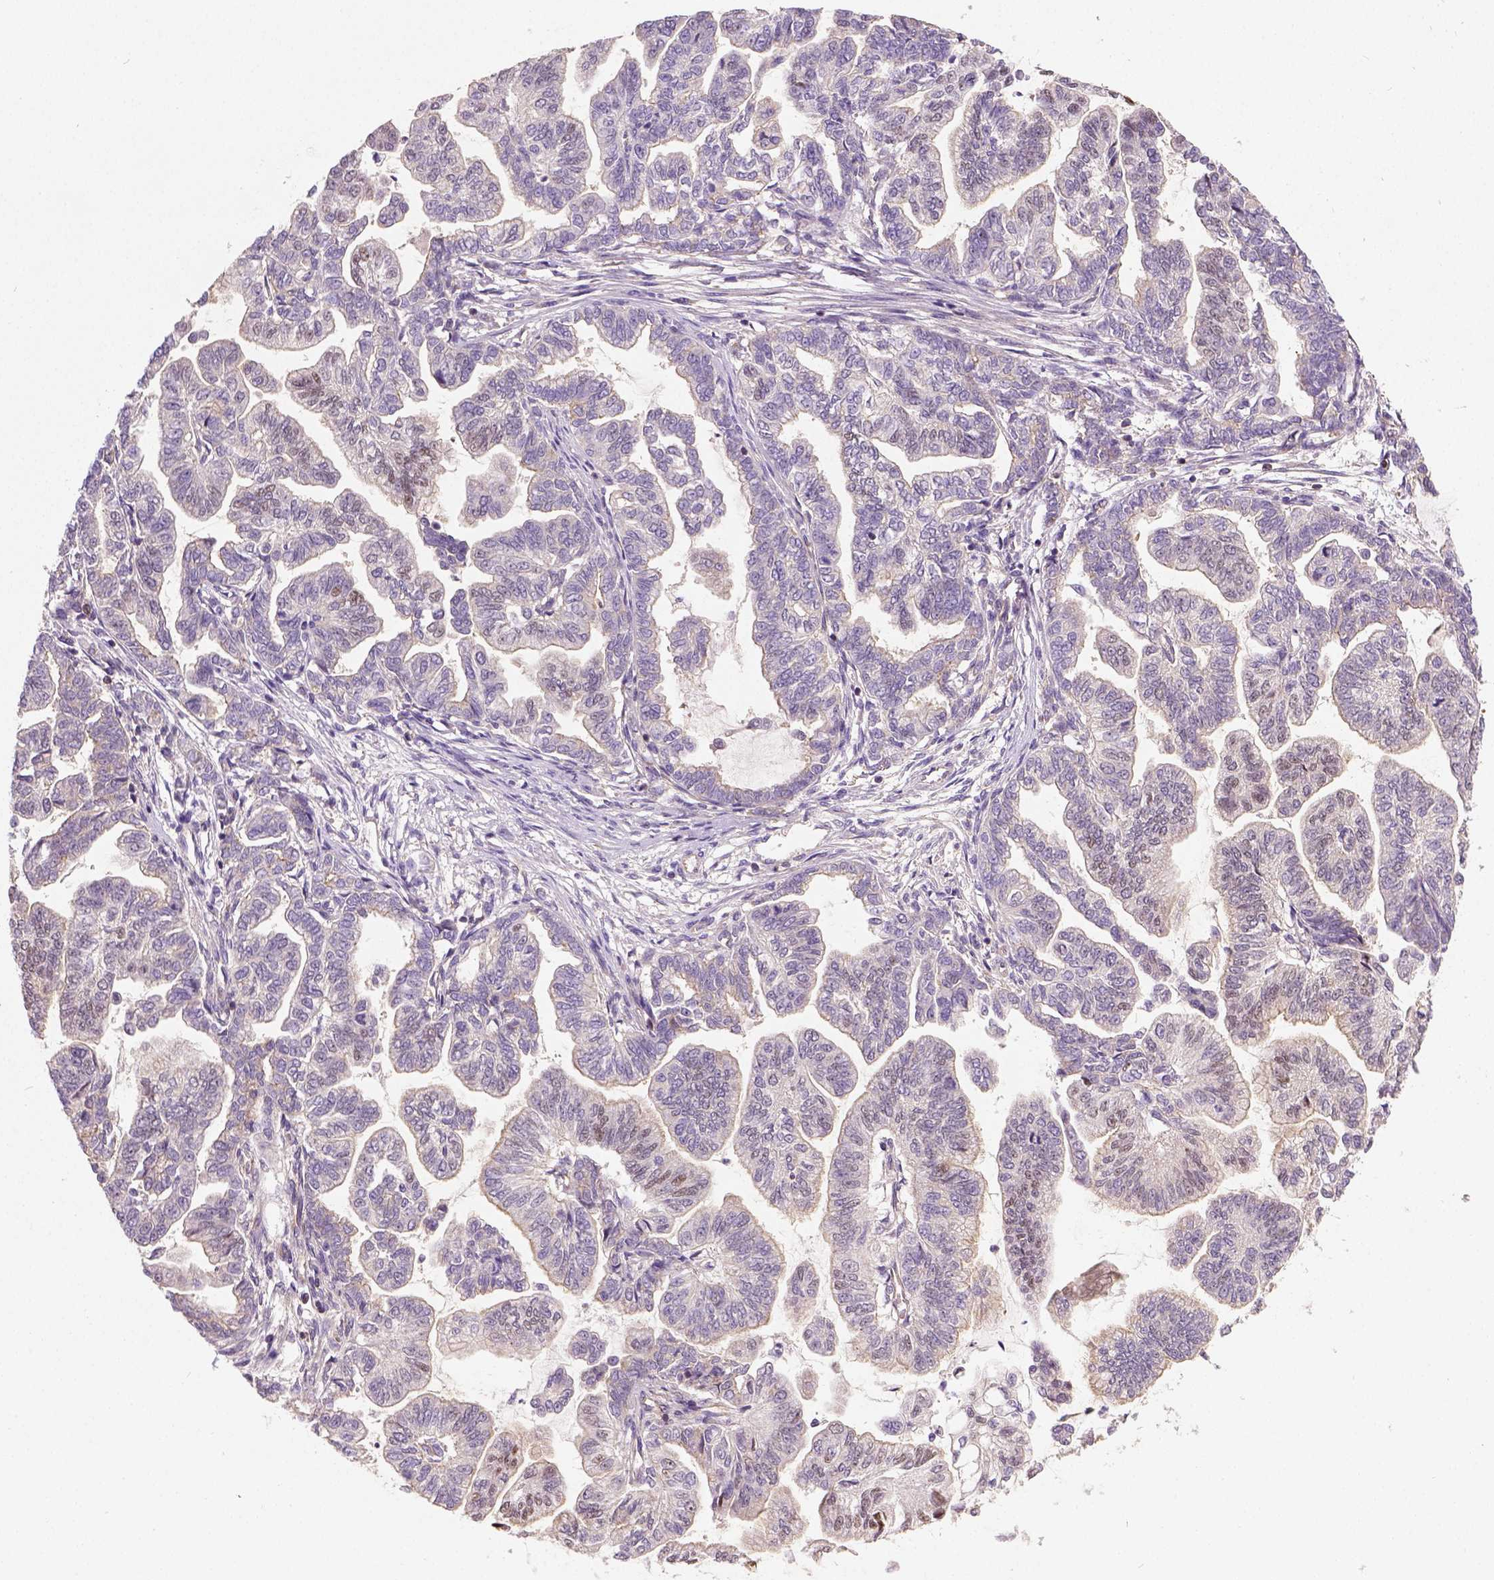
{"staining": {"intensity": "weak", "quantity": "25%-75%", "location": "cytoplasmic/membranous,nuclear"}, "tissue": "stomach cancer", "cell_type": "Tumor cells", "image_type": "cancer", "snomed": [{"axis": "morphology", "description": "Adenocarcinoma, NOS"}, {"axis": "topography", "description": "Stomach"}], "caption": "Stomach adenocarcinoma tissue reveals weak cytoplasmic/membranous and nuclear positivity in approximately 25%-75% of tumor cells, visualized by immunohistochemistry. (Stains: DAB (3,3'-diaminobenzidine) in brown, nuclei in blue, Microscopy: brightfield microscopy at high magnification).", "gene": "CRACR2A", "patient": {"sex": "male", "age": 83}}